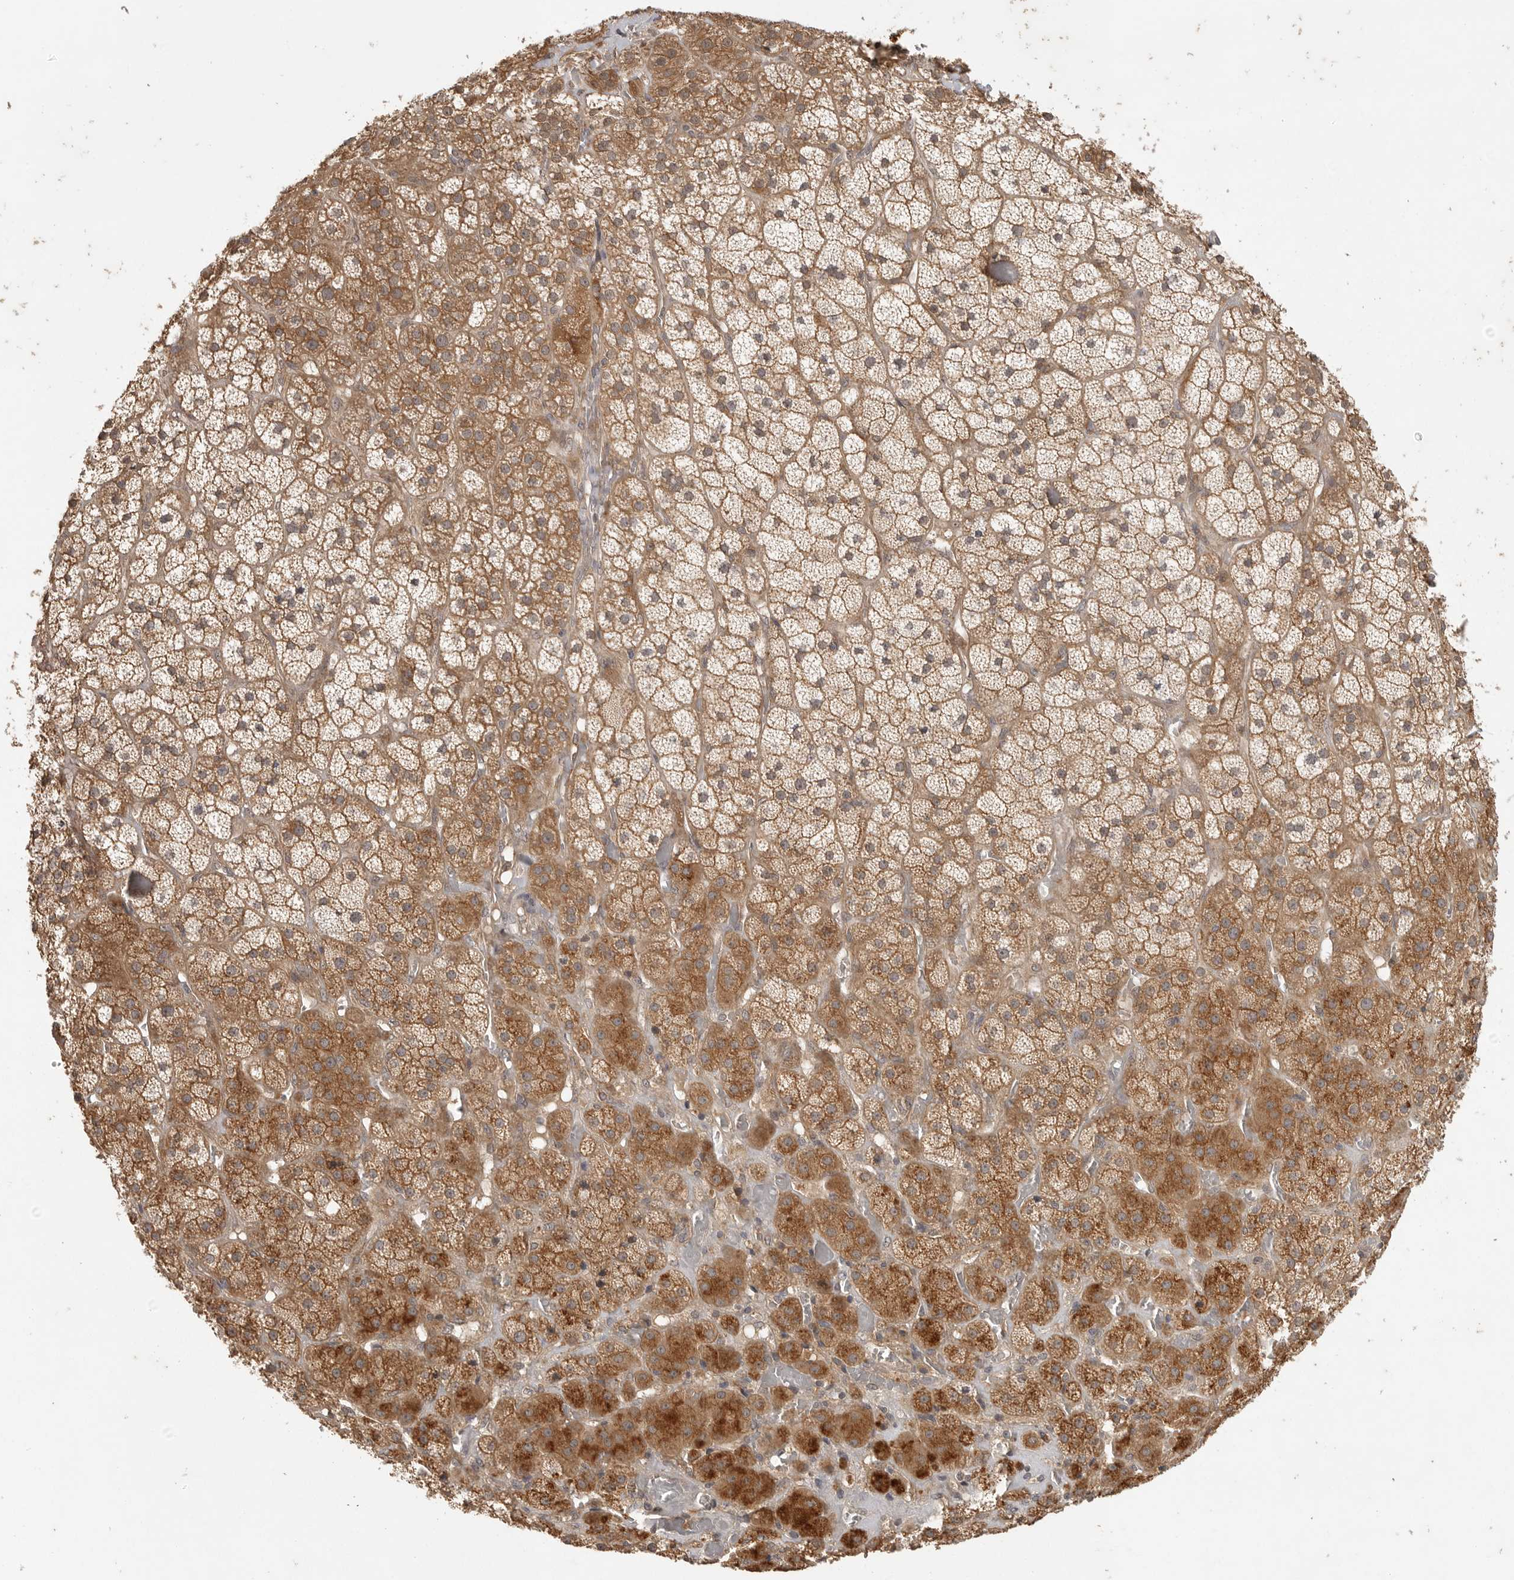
{"staining": {"intensity": "moderate", "quantity": ">75%", "location": "cytoplasmic/membranous"}, "tissue": "adrenal gland", "cell_type": "Glandular cells", "image_type": "normal", "snomed": [{"axis": "morphology", "description": "Normal tissue, NOS"}, {"axis": "topography", "description": "Adrenal gland"}], "caption": "A brown stain shows moderate cytoplasmic/membranous staining of a protein in glandular cells of benign human adrenal gland.", "gene": "ZNF232", "patient": {"sex": "male", "age": 57}}